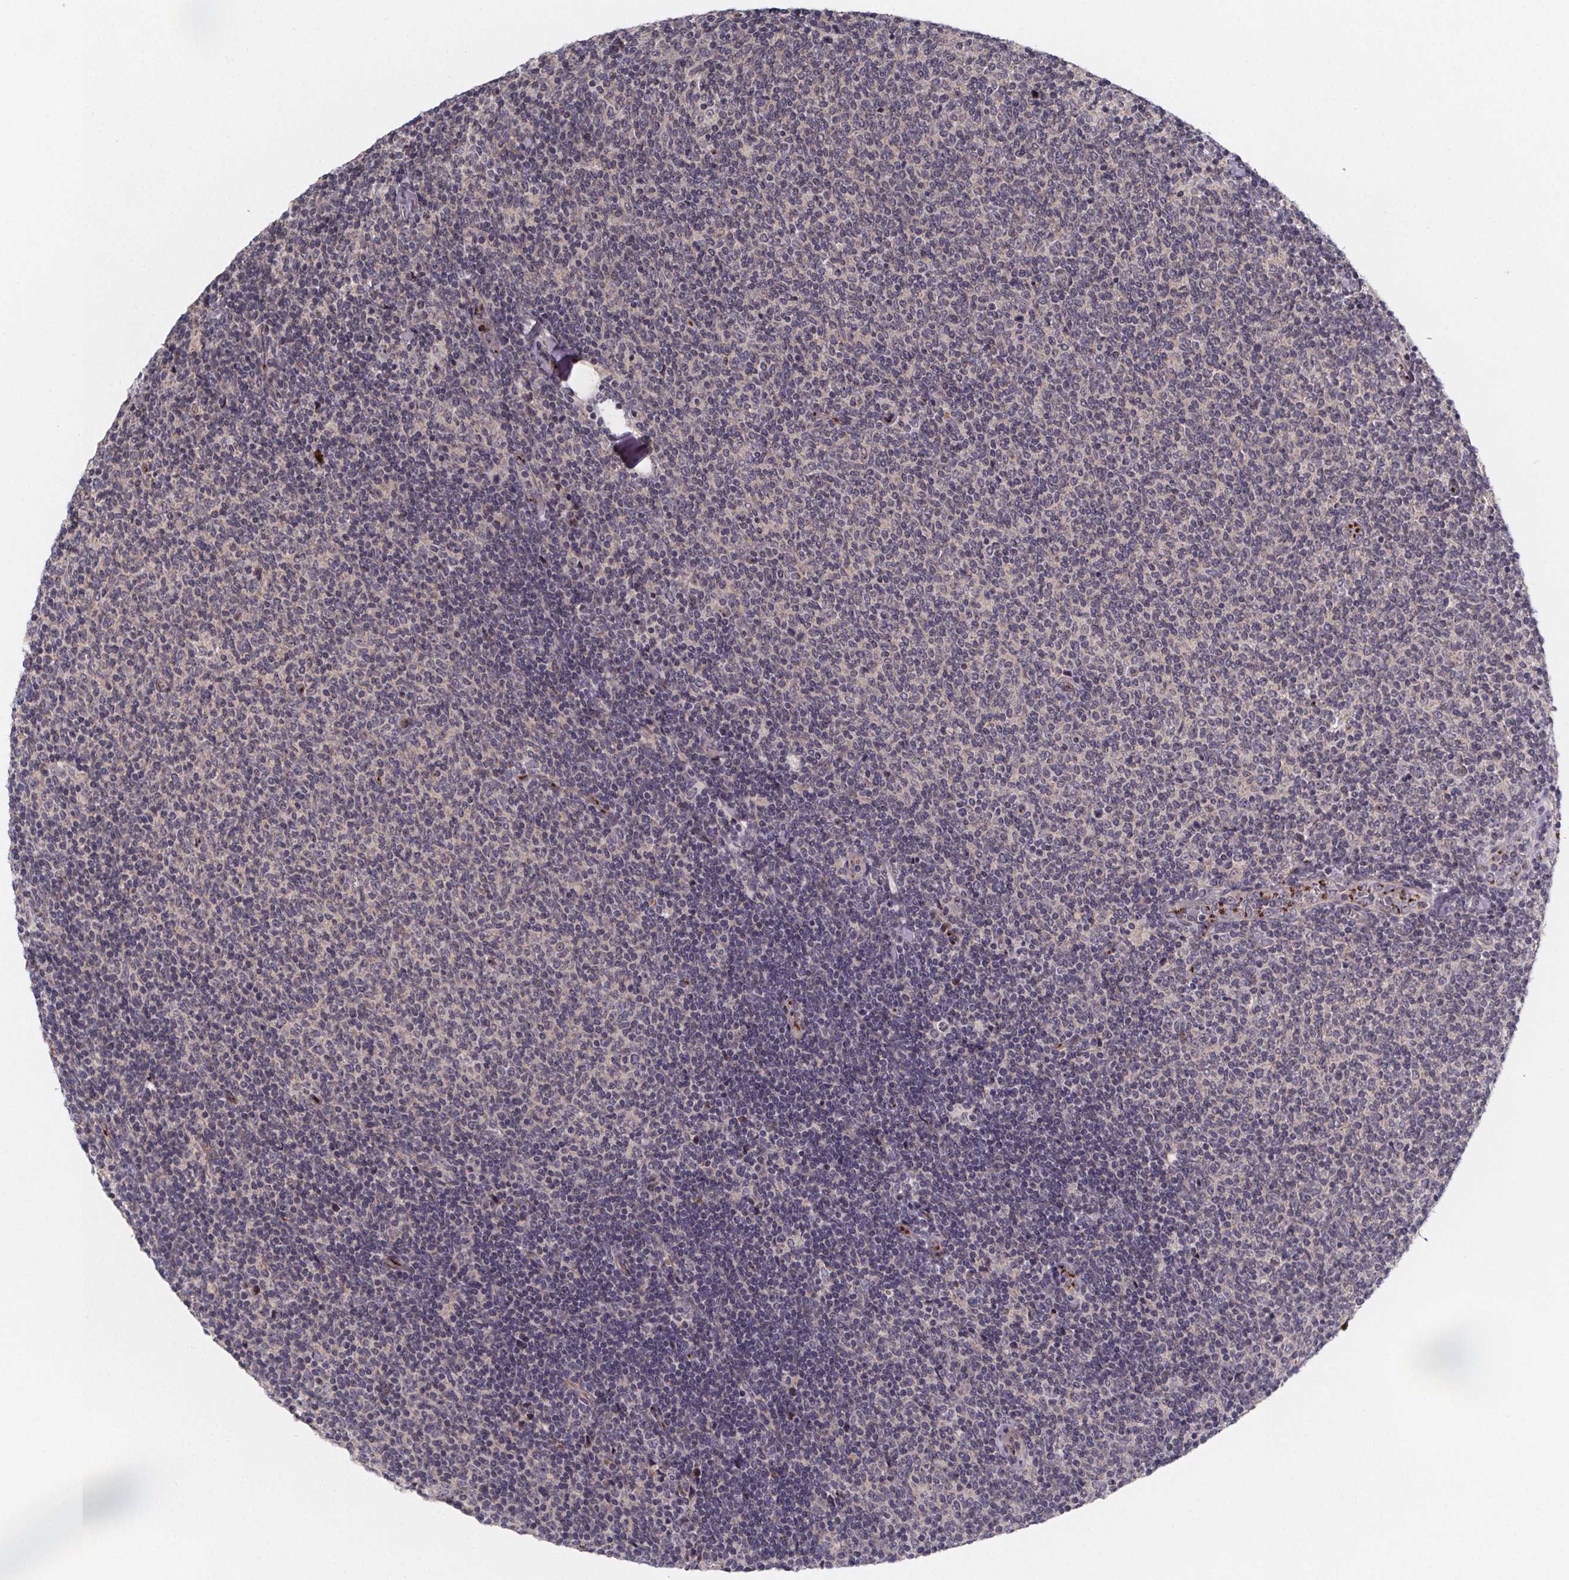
{"staining": {"intensity": "negative", "quantity": "none", "location": "none"}, "tissue": "lymphoma", "cell_type": "Tumor cells", "image_type": "cancer", "snomed": [{"axis": "morphology", "description": "Malignant lymphoma, non-Hodgkin's type, Low grade"}, {"axis": "topography", "description": "Lymph node"}], "caption": "IHC of low-grade malignant lymphoma, non-Hodgkin's type reveals no expression in tumor cells.", "gene": "NDST1", "patient": {"sex": "male", "age": 52}}